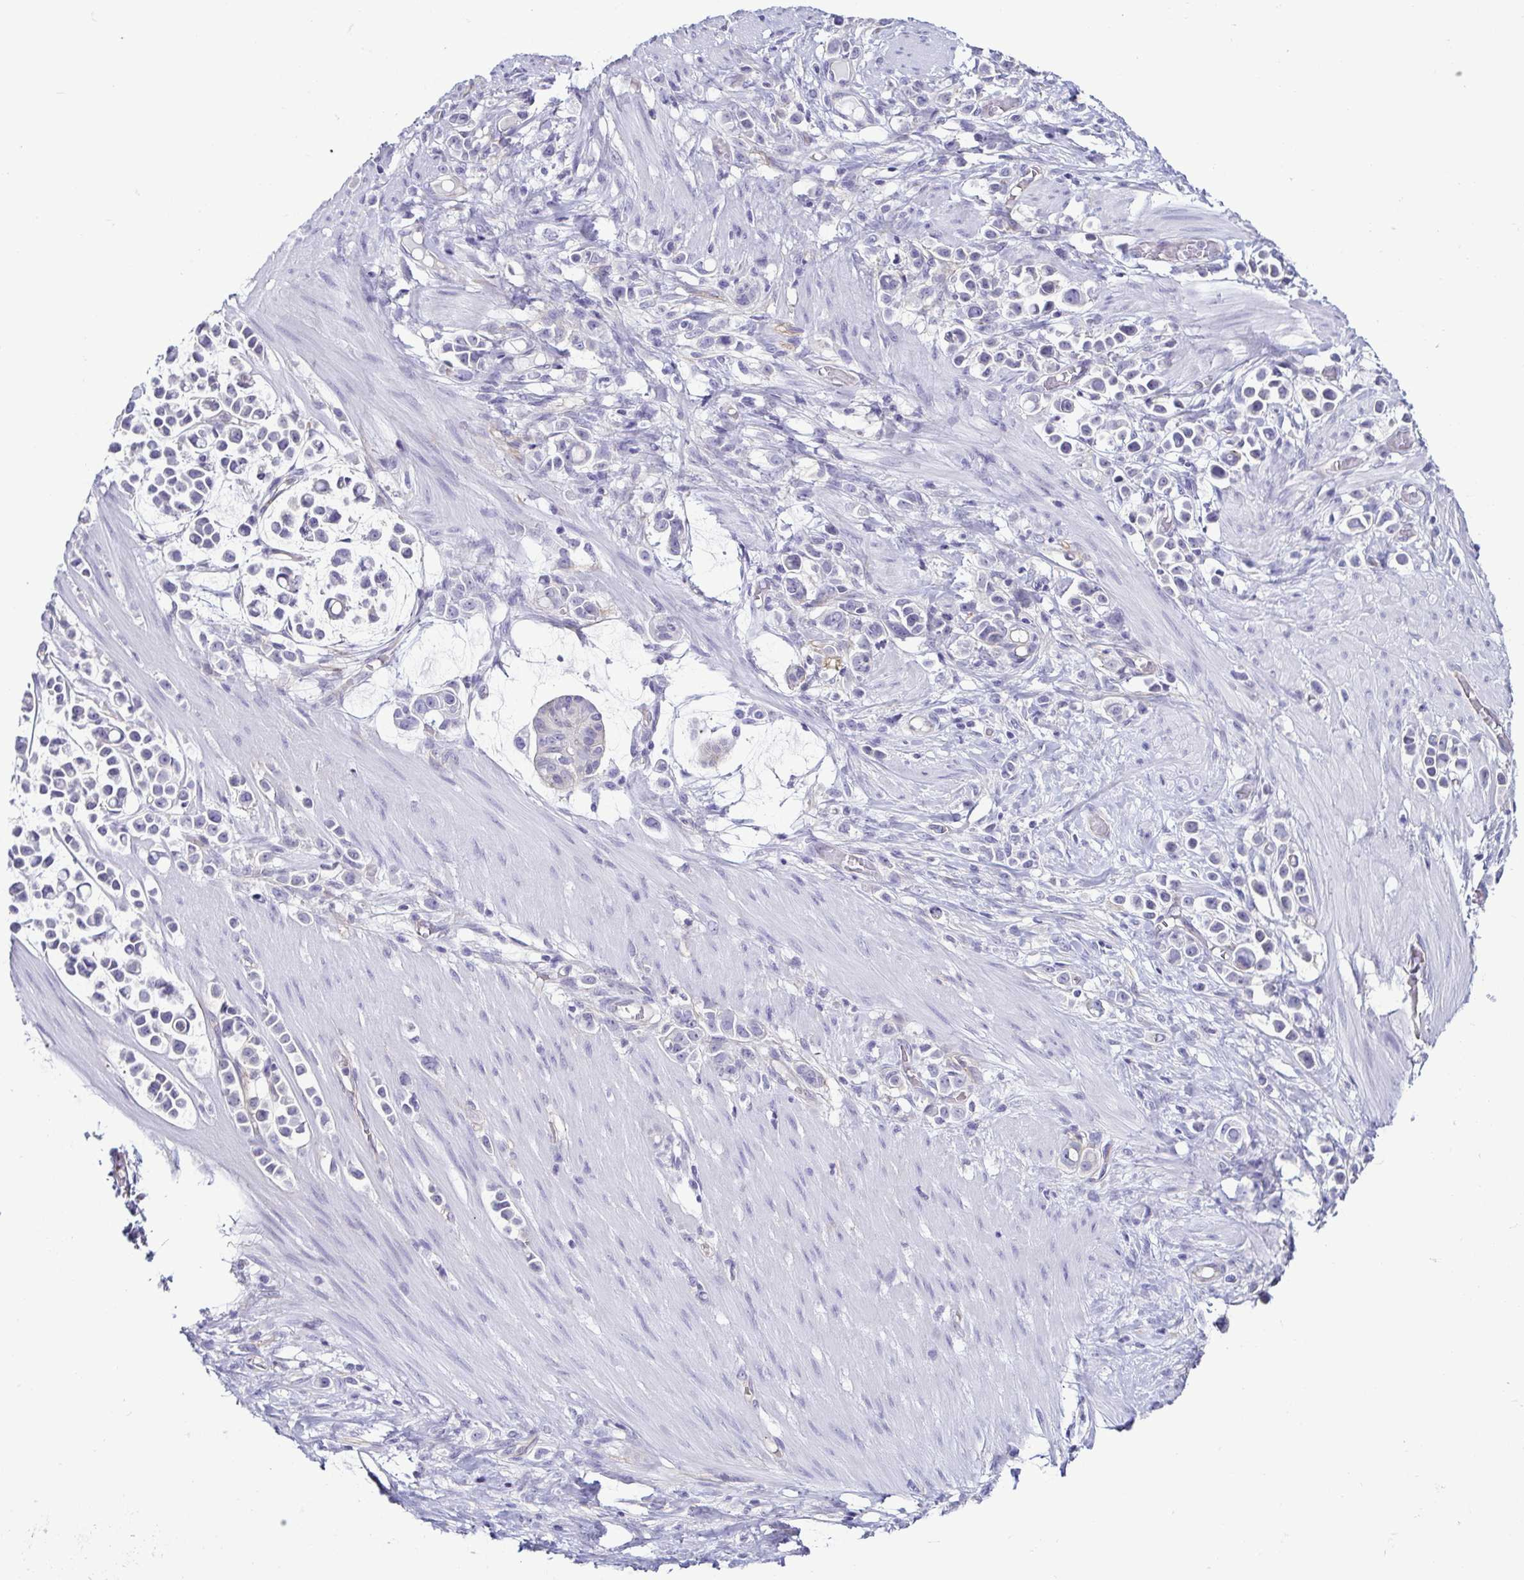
{"staining": {"intensity": "negative", "quantity": "none", "location": "none"}, "tissue": "stomach cancer", "cell_type": "Tumor cells", "image_type": "cancer", "snomed": [{"axis": "morphology", "description": "Adenocarcinoma, NOS"}, {"axis": "topography", "description": "Stomach"}], "caption": "The IHC image has no significant expression in tumor cells of stomach adenocarcinoma tissue.", "gene": "CASP14", "patient": {"sex": "male", "age": 82}}